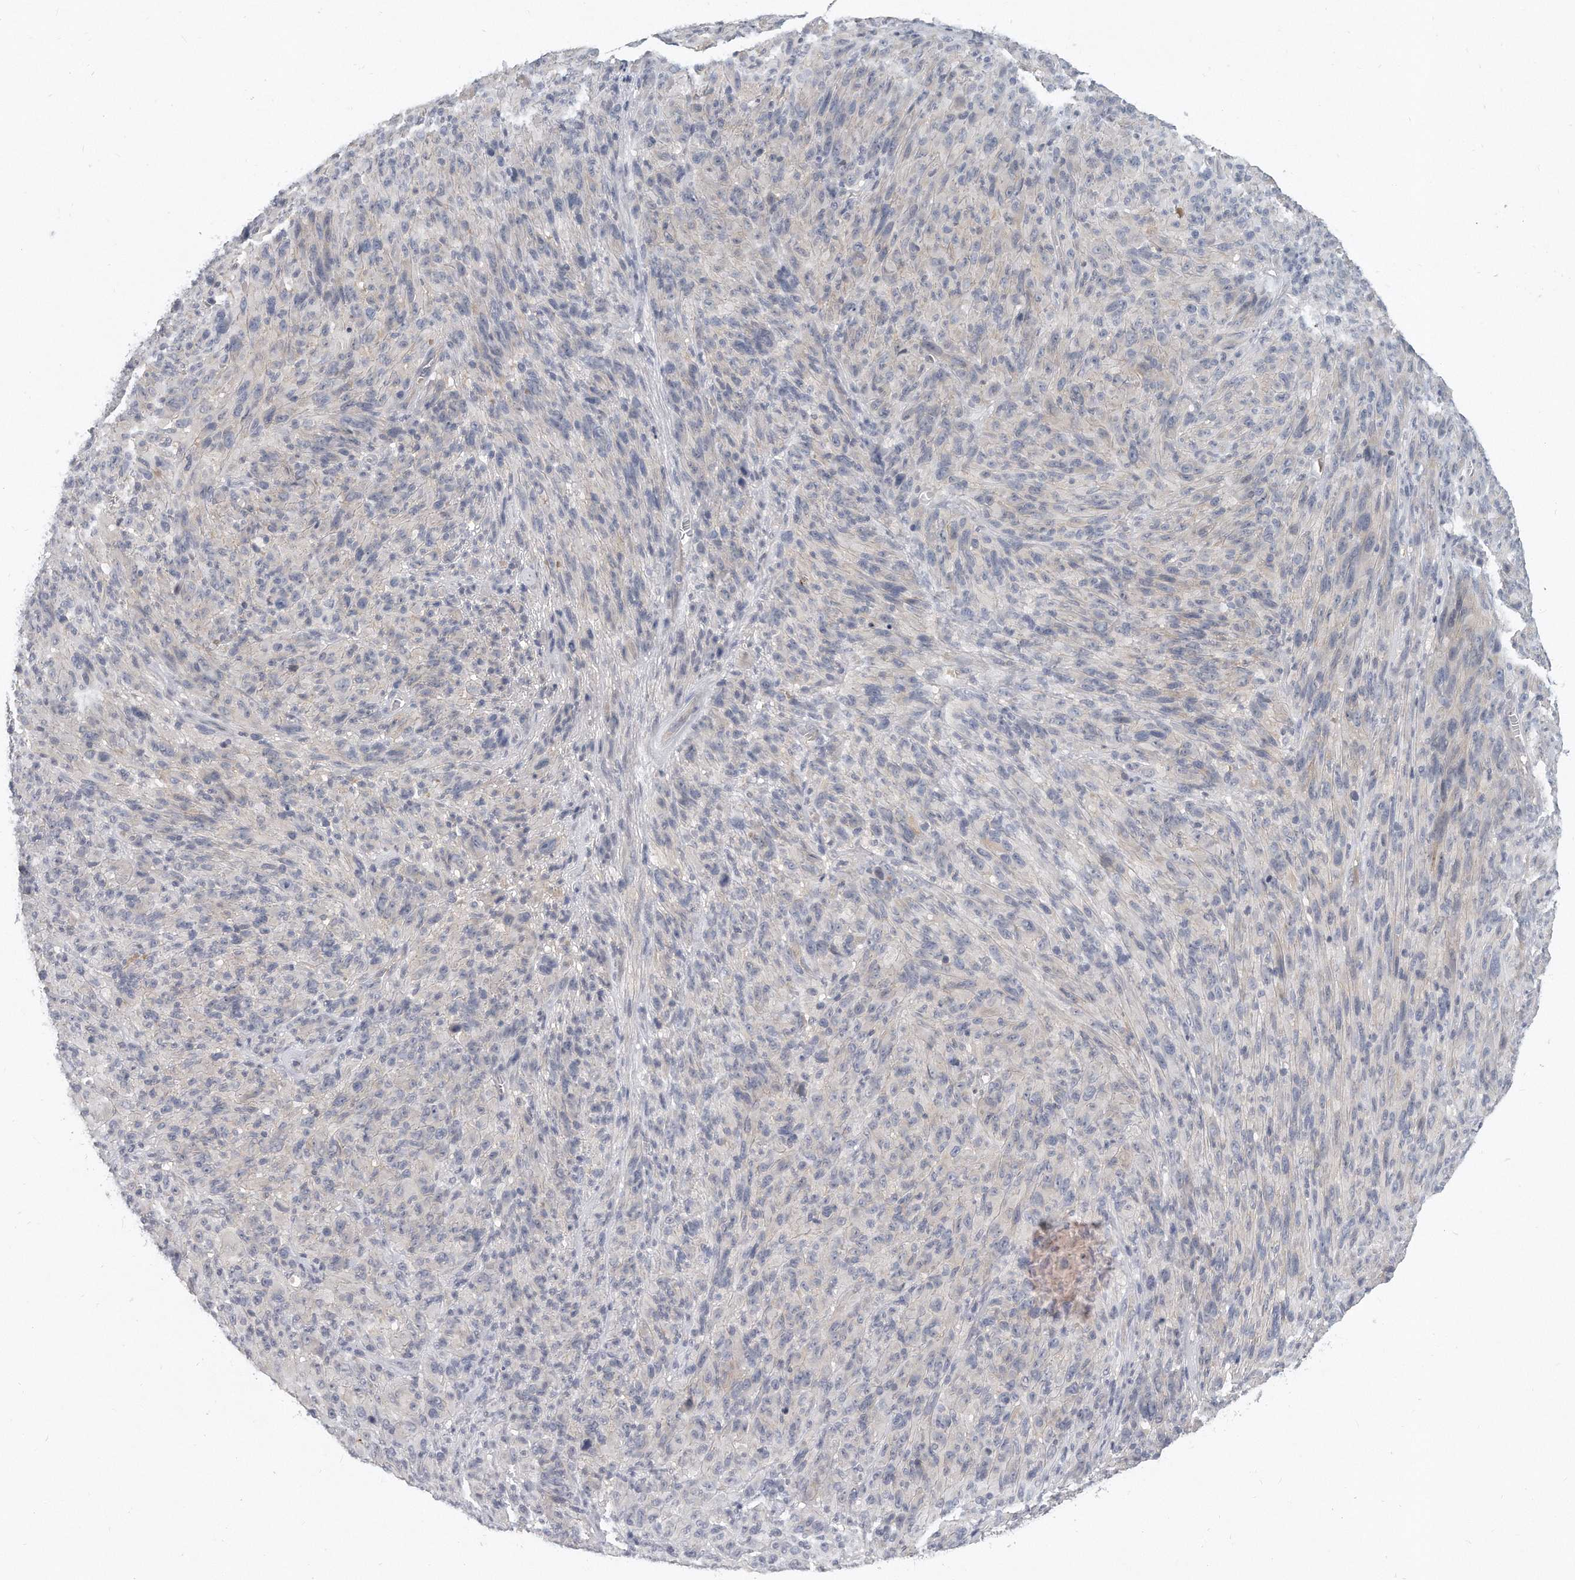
{"staining": {"intensity": "negative", "quantity": "none", "location": "none"}, "tissue": "melanoma", "cell_type": "Tumor cells", "image_type": "cancer", "snomed": [{"axis": "morphology", "description": "Malignant melanoma, NOS"}, {"axis": "topography", "description": "Skin of head"}], "caption": "Human melanoma stained for a protein using IHC shows no expression in tumor cells.", "gene": "KLHL7", "patient": {"sex": "male", "age": 96}}